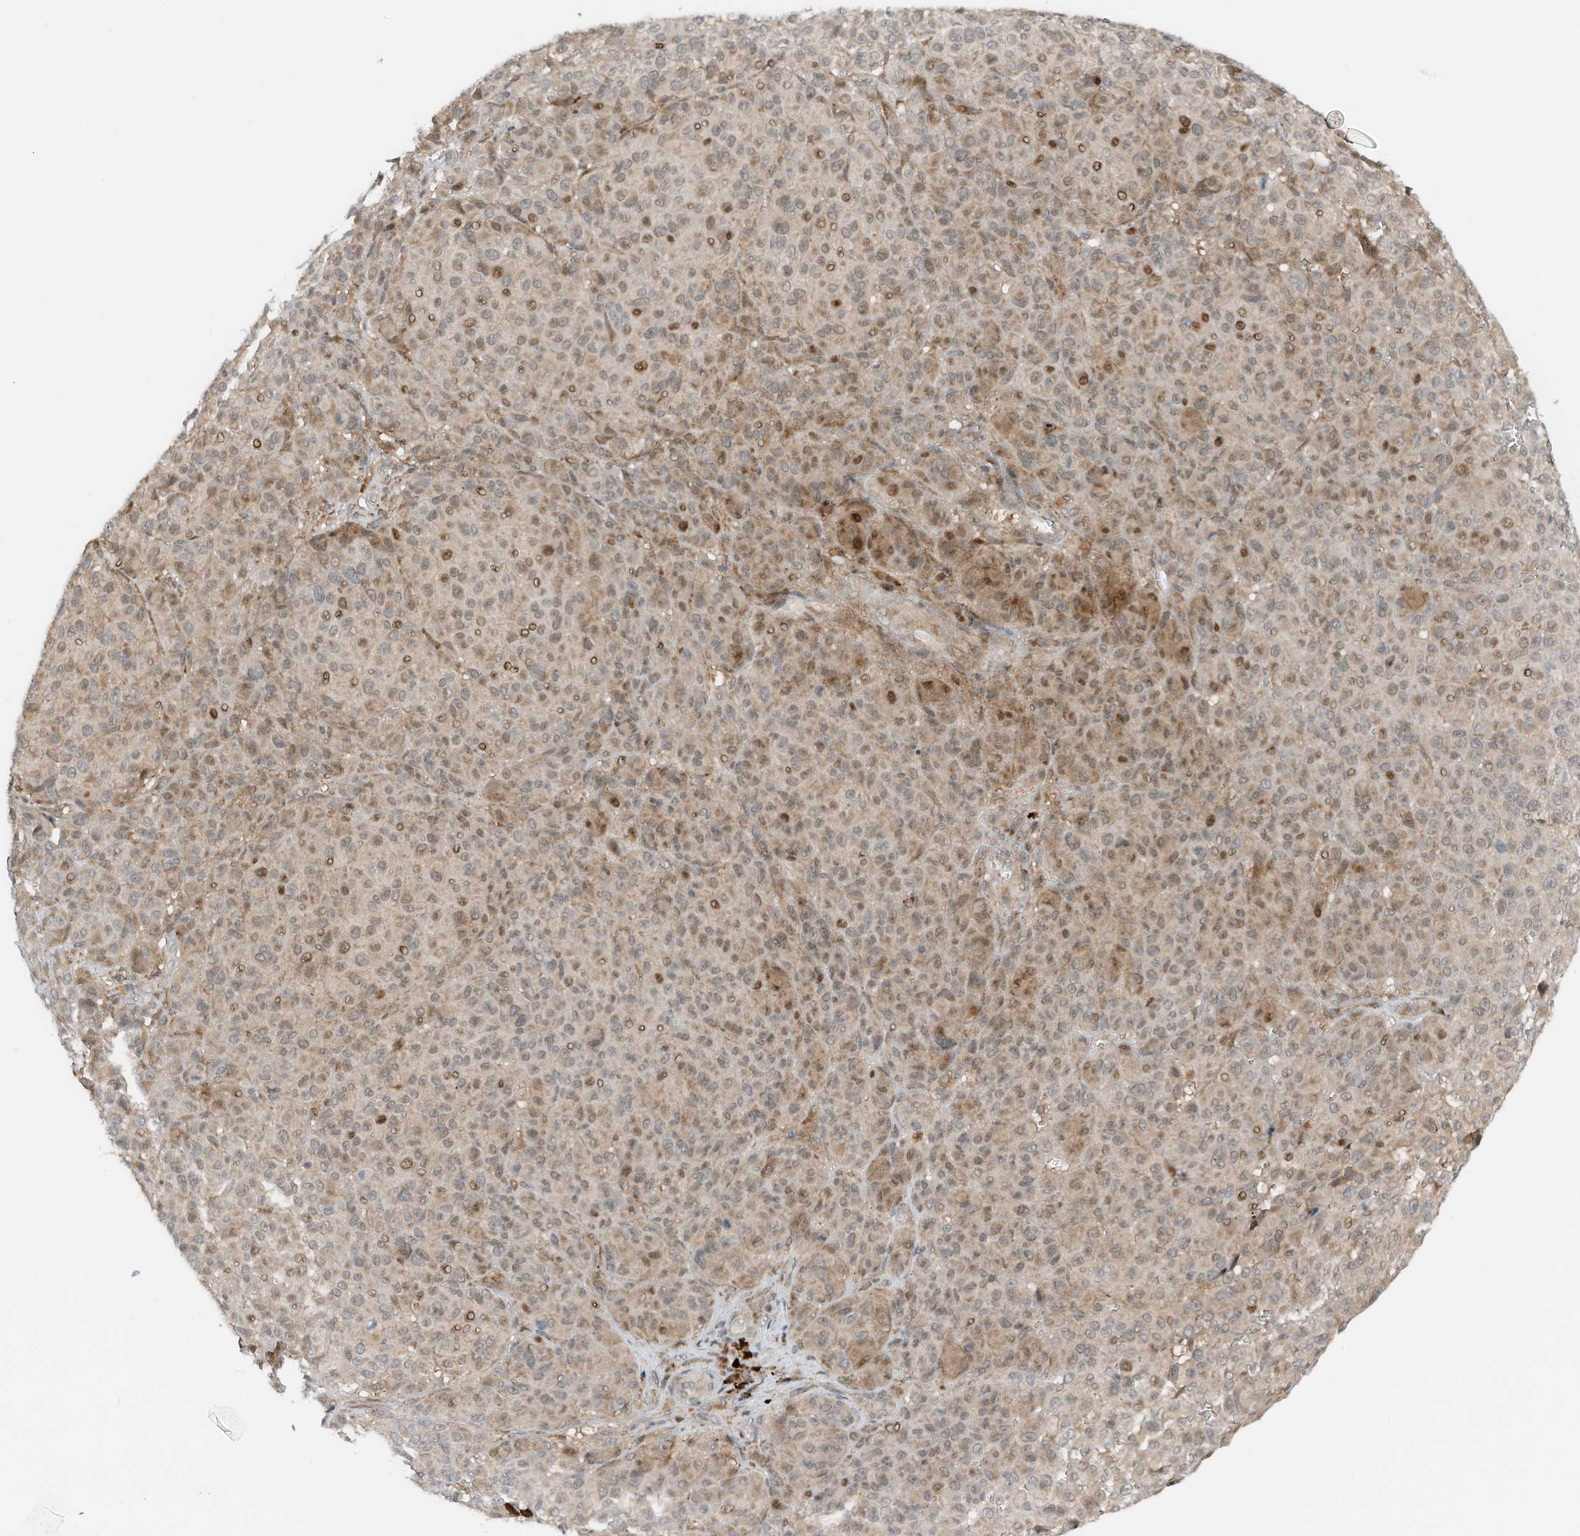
{"staining": {"intensity": "moderate", "quantity": ">75%", "location": "cytoplasmic/membranous,nuclear"}, "tissue": "melanoma", "cell_type": "Tumor cells", "image_type": "cancer", "snomed": [{"axis": "morphology", "description": "Malignant melanoma, NOS"}, {"axis": "topography", "description": "Skin"}], "caption": "Immunohistochemistry (IHC) photomicrograph of melanoma stained for a protein (brown), which reveals medium levels of moderate cytoplasmic/membranous and nuclear positivity in approximately >75% of tumor cells.", "gene": "RMND1", "patient": {"sex": "male", "age": 73}}